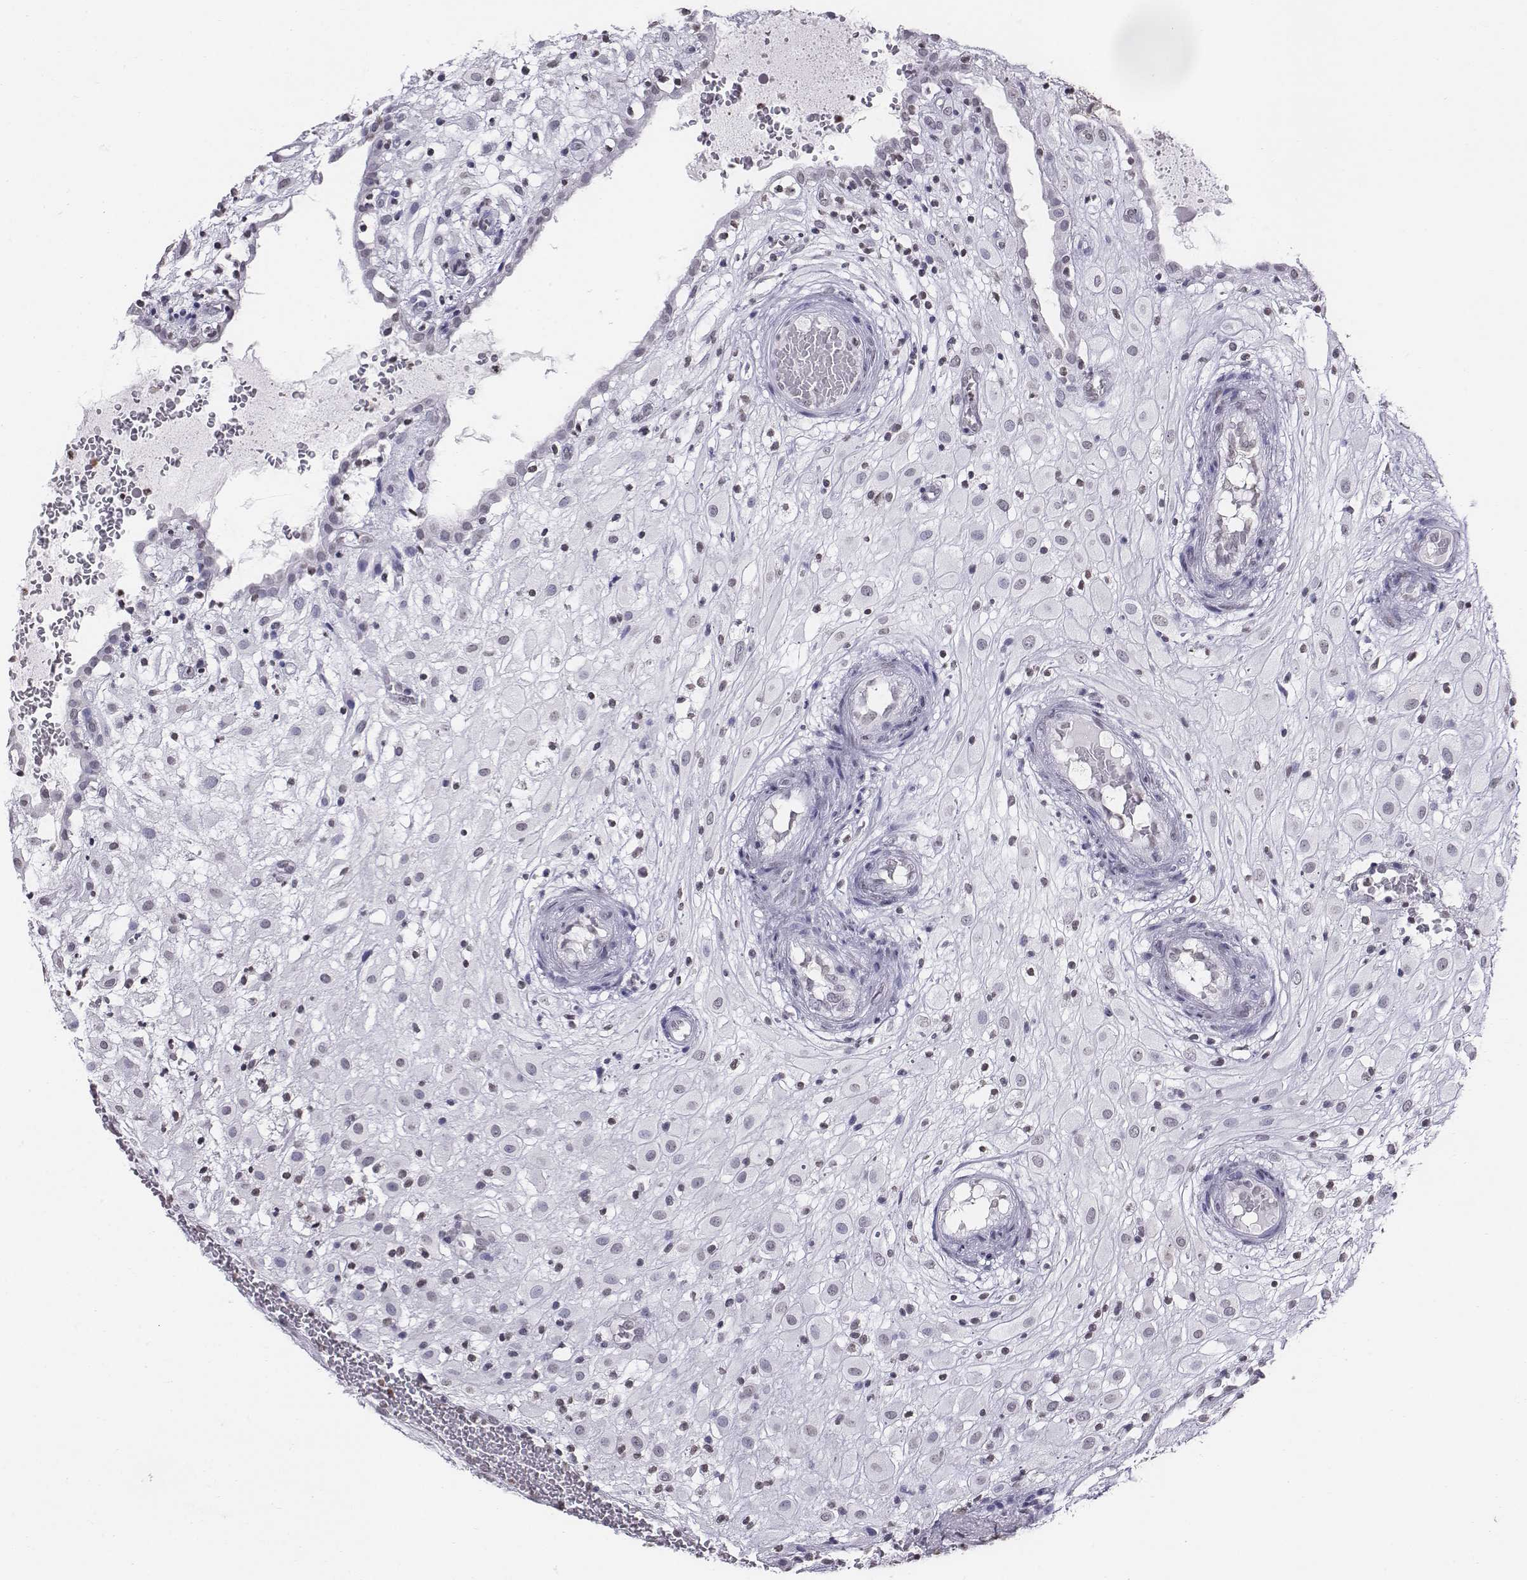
{"staining": {"intensity": "negative", "quantity": "none", "location": "none"}, "tissue": "placenta", "cell_type": "Decidual cells", "image_type": "normal", "snomed": [{"axis": "morphology", "description": "Normal tissue, NOS"}, {"axis": "topography", "description": "Placenta"}], "caption": "DAB immunohistochemical staining of unremarkable placenta shows no significant staining in decidual cells.", "gene": "BARHL1", "patient": {"sex": "female", "age": 24}}